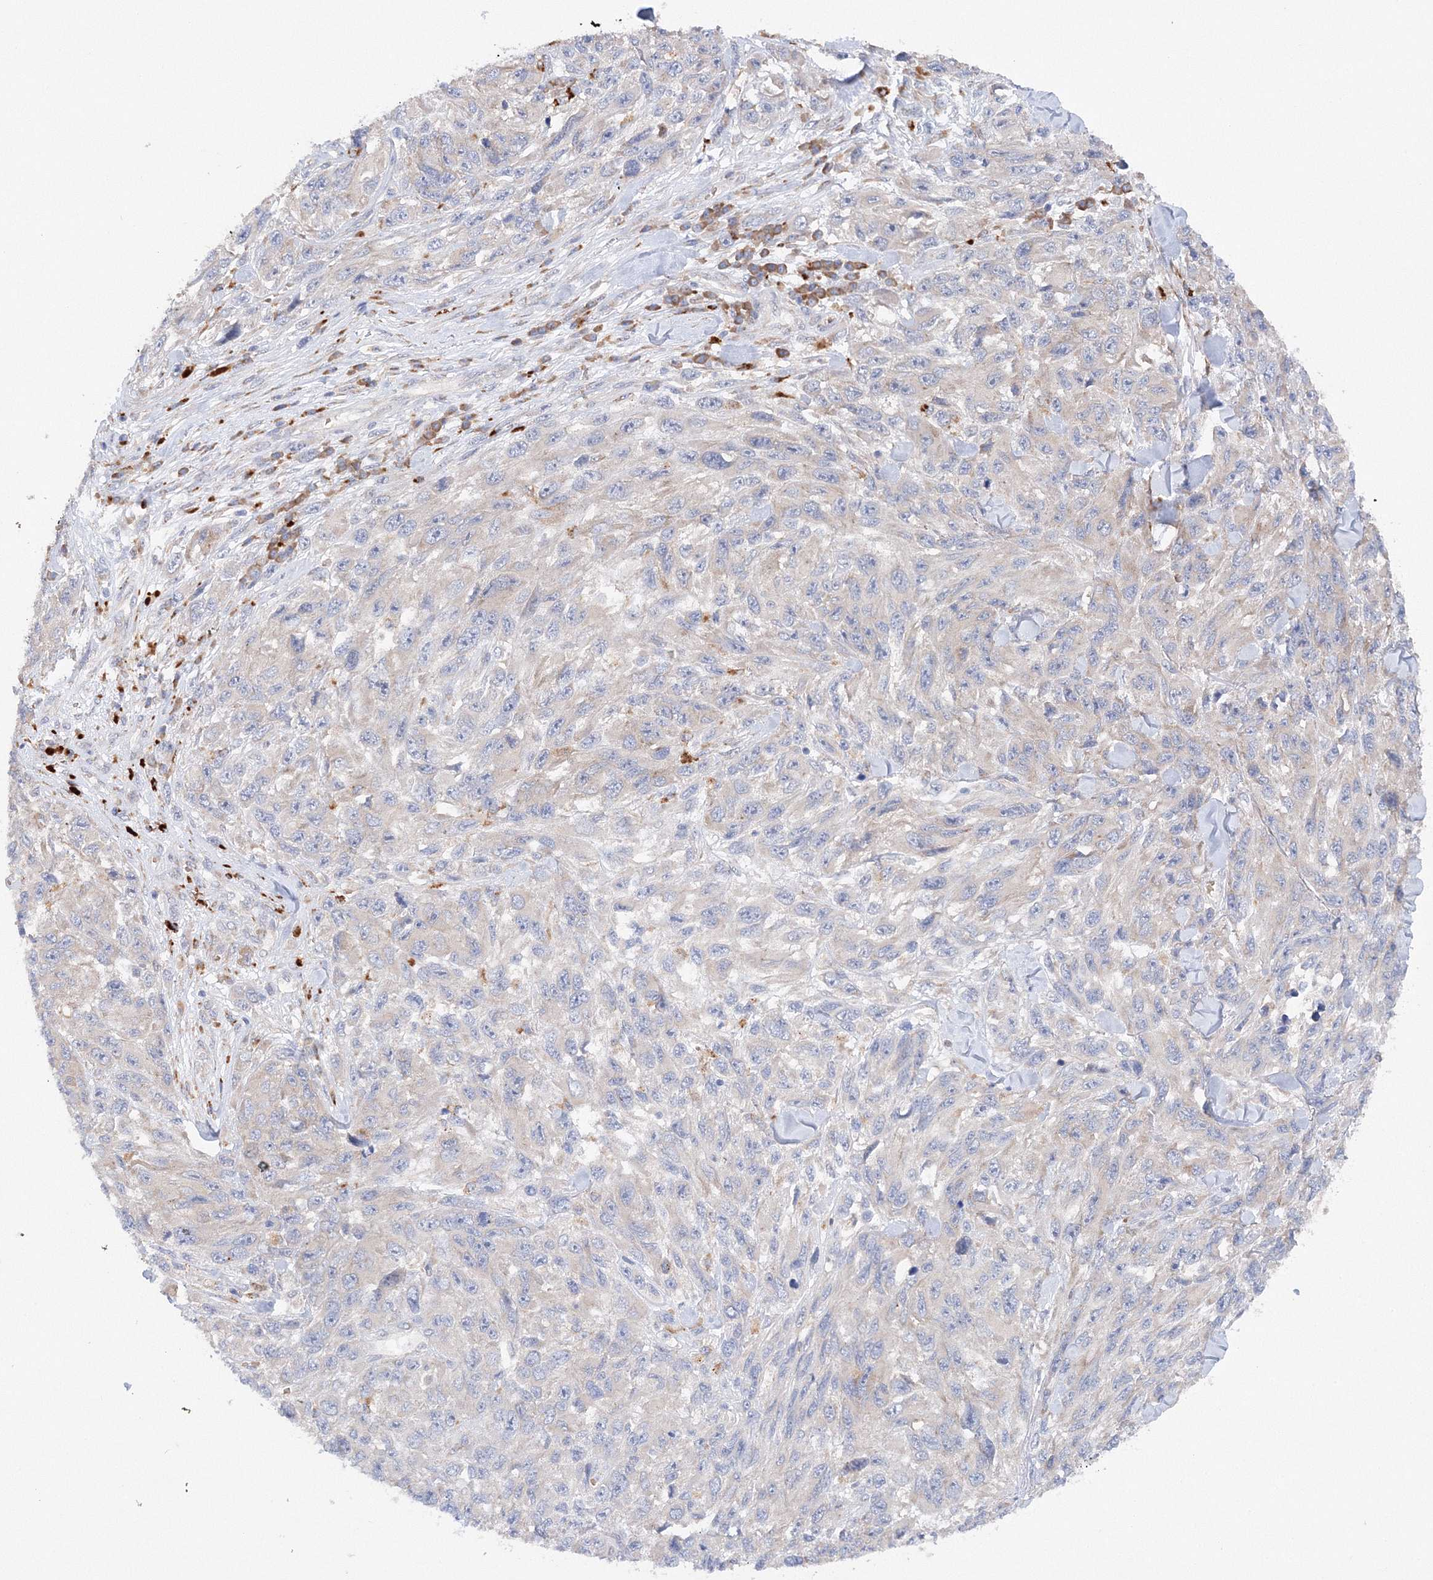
{"staining": {"intensity": "negative", "quantity": "none", "location": "none"}, "tissue": "melanoma", "cell_type": "Tumor cells", "image_type": "cancer", "snomed": [{"axis": "morphology", "description": "Malignant melanoma, NOS"}, {"axis": "topography", "description": "Skin"}], "caption": "Tumor cells are negative for brown protein staining in melanoma. The staining was performed using DAB (3,3'-diaminobenzidine) to visualize the protein expression in brown, while the nuclei were stained in blue with hematoxylin (Magnification: 20x).", "gene": "DIS3L2", "patient": {"sex": "female", "age": 96}}